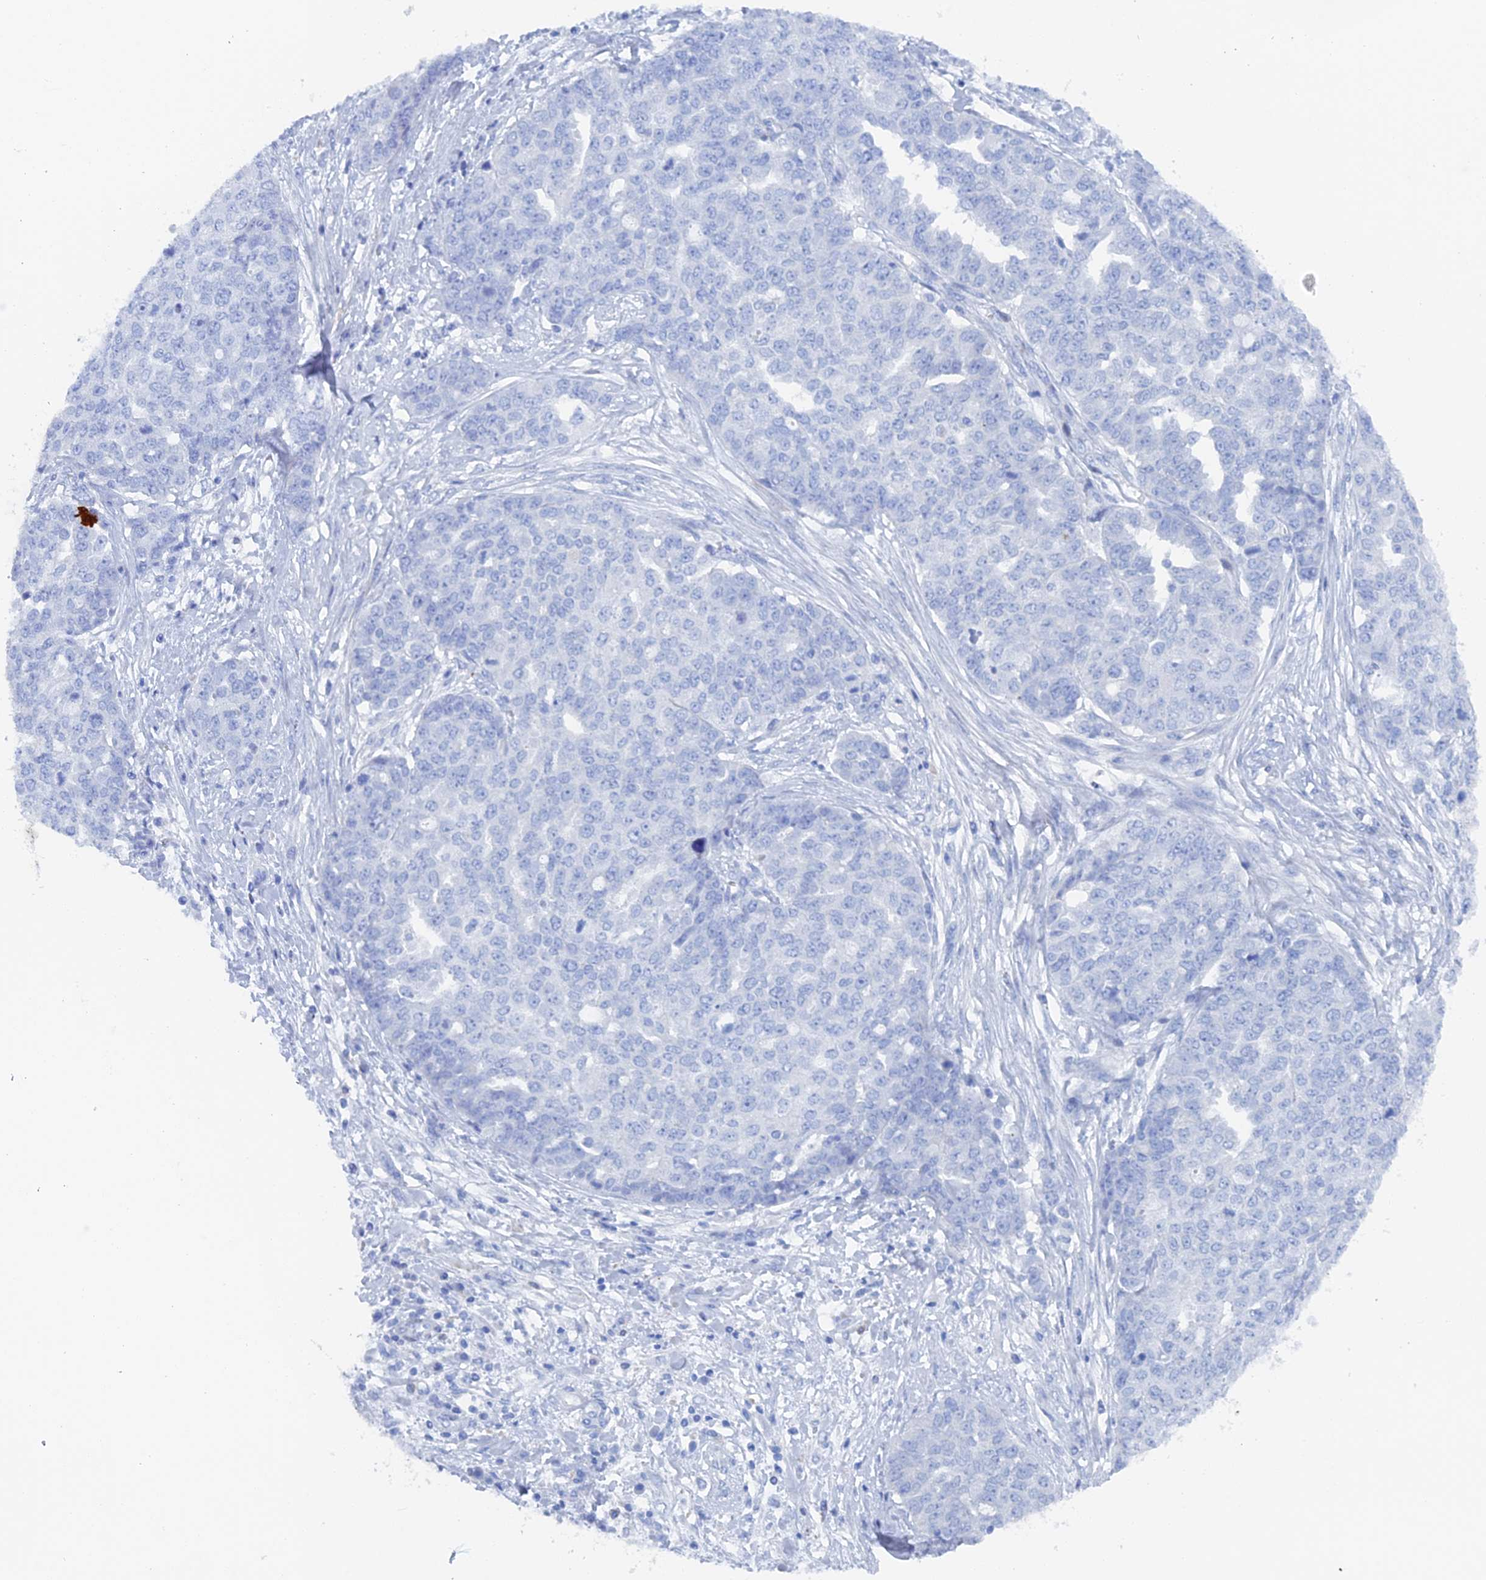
{"staining": {"intensity": "negative", "quantity": "none", "location": "none"}, "tissue": "ovarian cancer", "cell_type": "Tumor cells", "image_type": "cancer", "snomed": [{"axis": "morphology", "description": "Cystadenocarcinoma, serous, NOS"}, {"axis": "topography", "description": "Soft tissue"}, {"axis": "topography", "description": "Ovary"}], "caption": "This micrograph is of ovarian cancer stained with IHC to label a protein in brown with the nuclei are counter-stained blue. There is no positivity in tumor cells.", "gene": "COG7", "patient": {"sex": "female", "age": 57}}